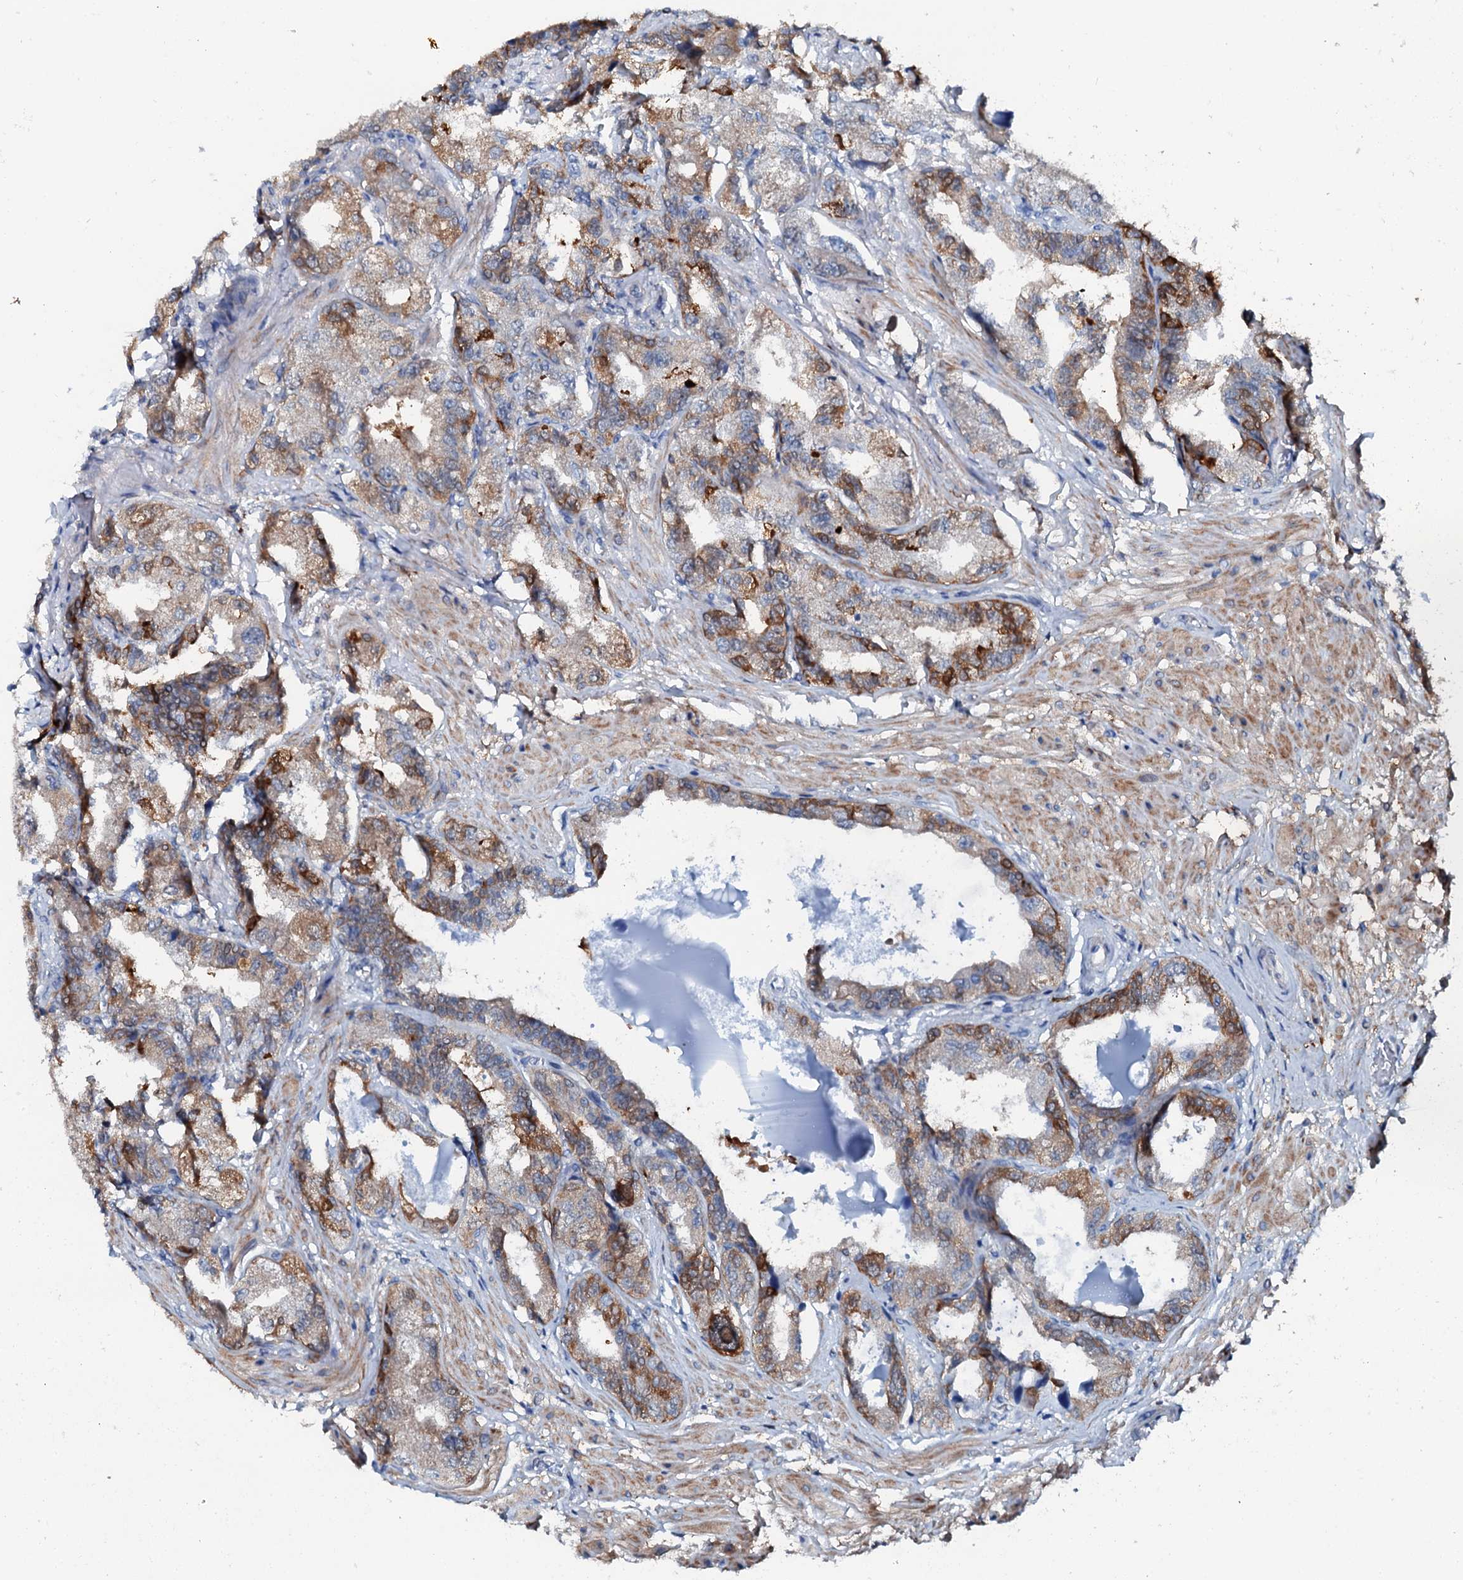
{"staining": {"intensity": "moderate", "quantity": ">75%", "location": "cytoplasmic/membranous"}, "tissue": "seminal vesicle", "cell_type": "Glandular cells", "image_type": "normal", "snomed": [{"axis": "morphology", "description": "Normal tissue, NOS"}, {"axis": "topography", "description": "Seminal veicle"}], "caption": "There is medium levels of moderate cytoplasmic/membranous positivity in glandular cells of unremarkable seminal vesicle, as demonstrated by immunohistochemical staining (brown color).", "gene": "GFOD2", "patient": {"sex": "male", "age": 63}}